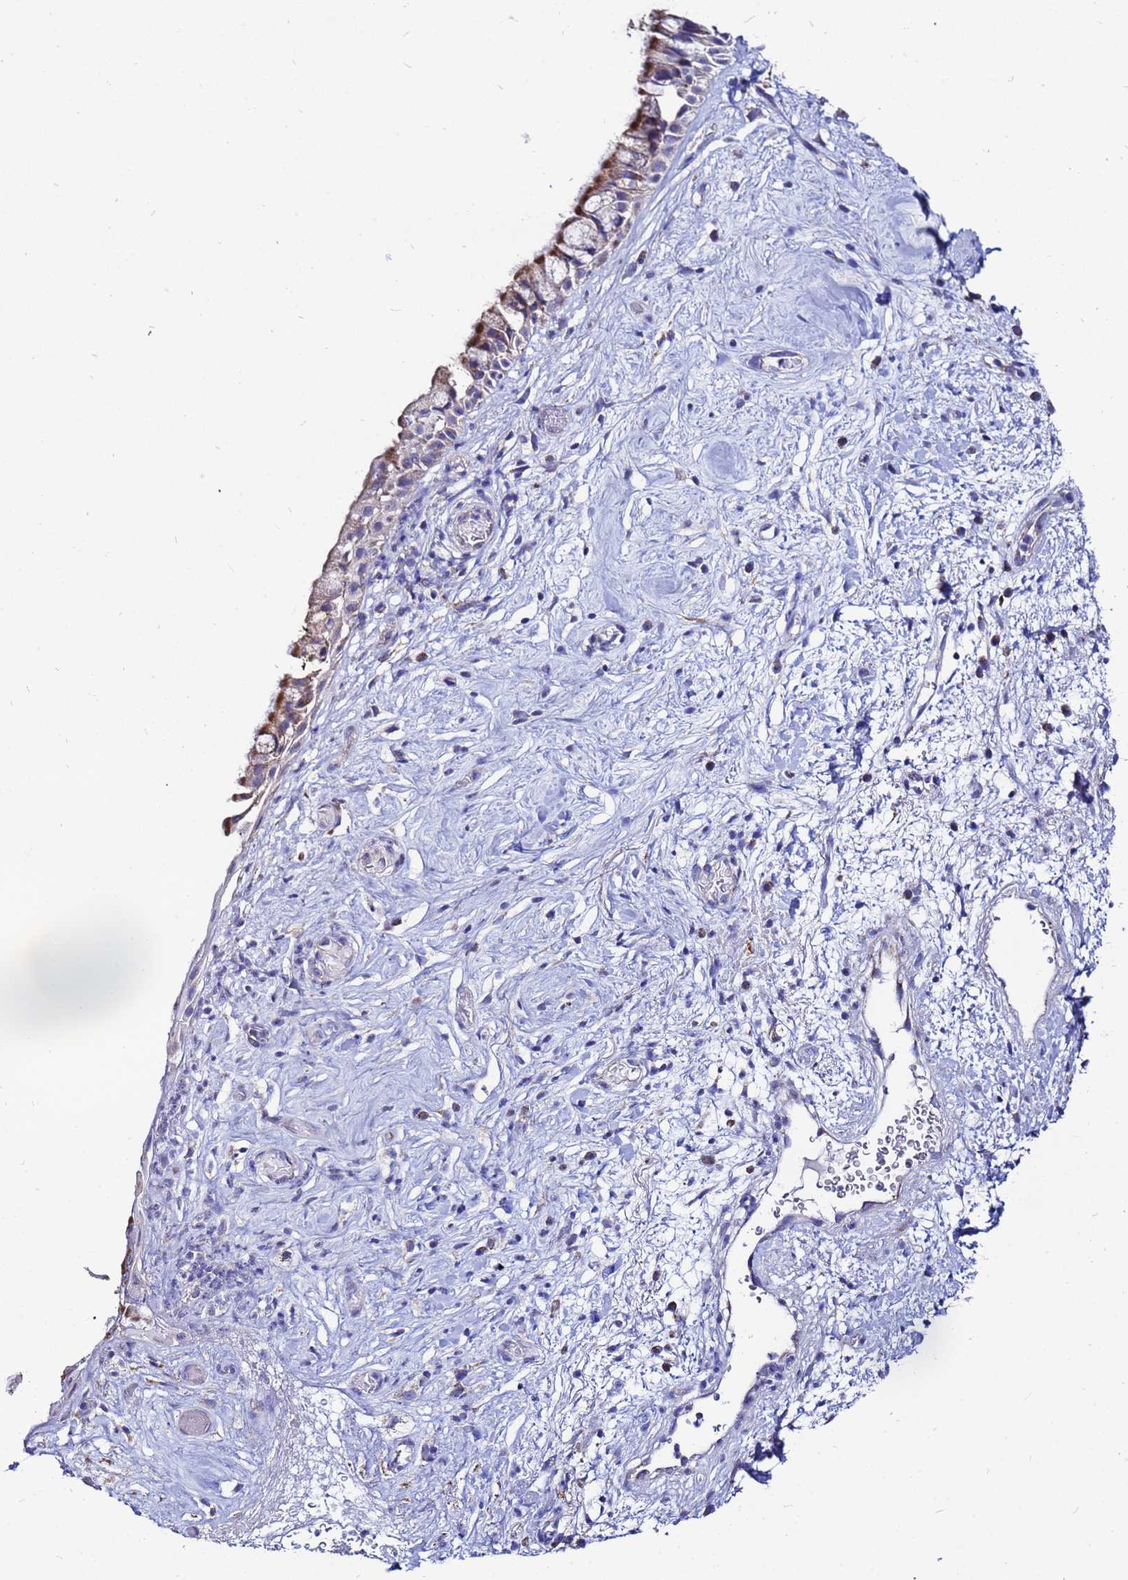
{"staining": {"intensity": "strong", "quantity": "<25%", "location": "cytoplasmic/membranous"}, "tissue": "nasopharynx", "cell_type": "Respiratory epithelial cells", "image_type": "normal", "snomed": [{"axis": "morphology", "description": "Normal tissue, NOS"}, {"axis": "morphology", "description": "Squamous cell carcinoma, NOS"}, {"axis": "topography", "description": "Nasopharynx"}, {"axis": "topography", "description": "Head-Neck"}], "caption": "Immunohistochemical staining of unremarkable human nasopharynx exhibits strong cytoplasmic/membranous protein positivity in about <25% of respiratory epithelial cells. (IHC, brightfield microscopy, high magnification).", "gene": "FAHD2A", "patient": {"sex": "male", "age": 85}}